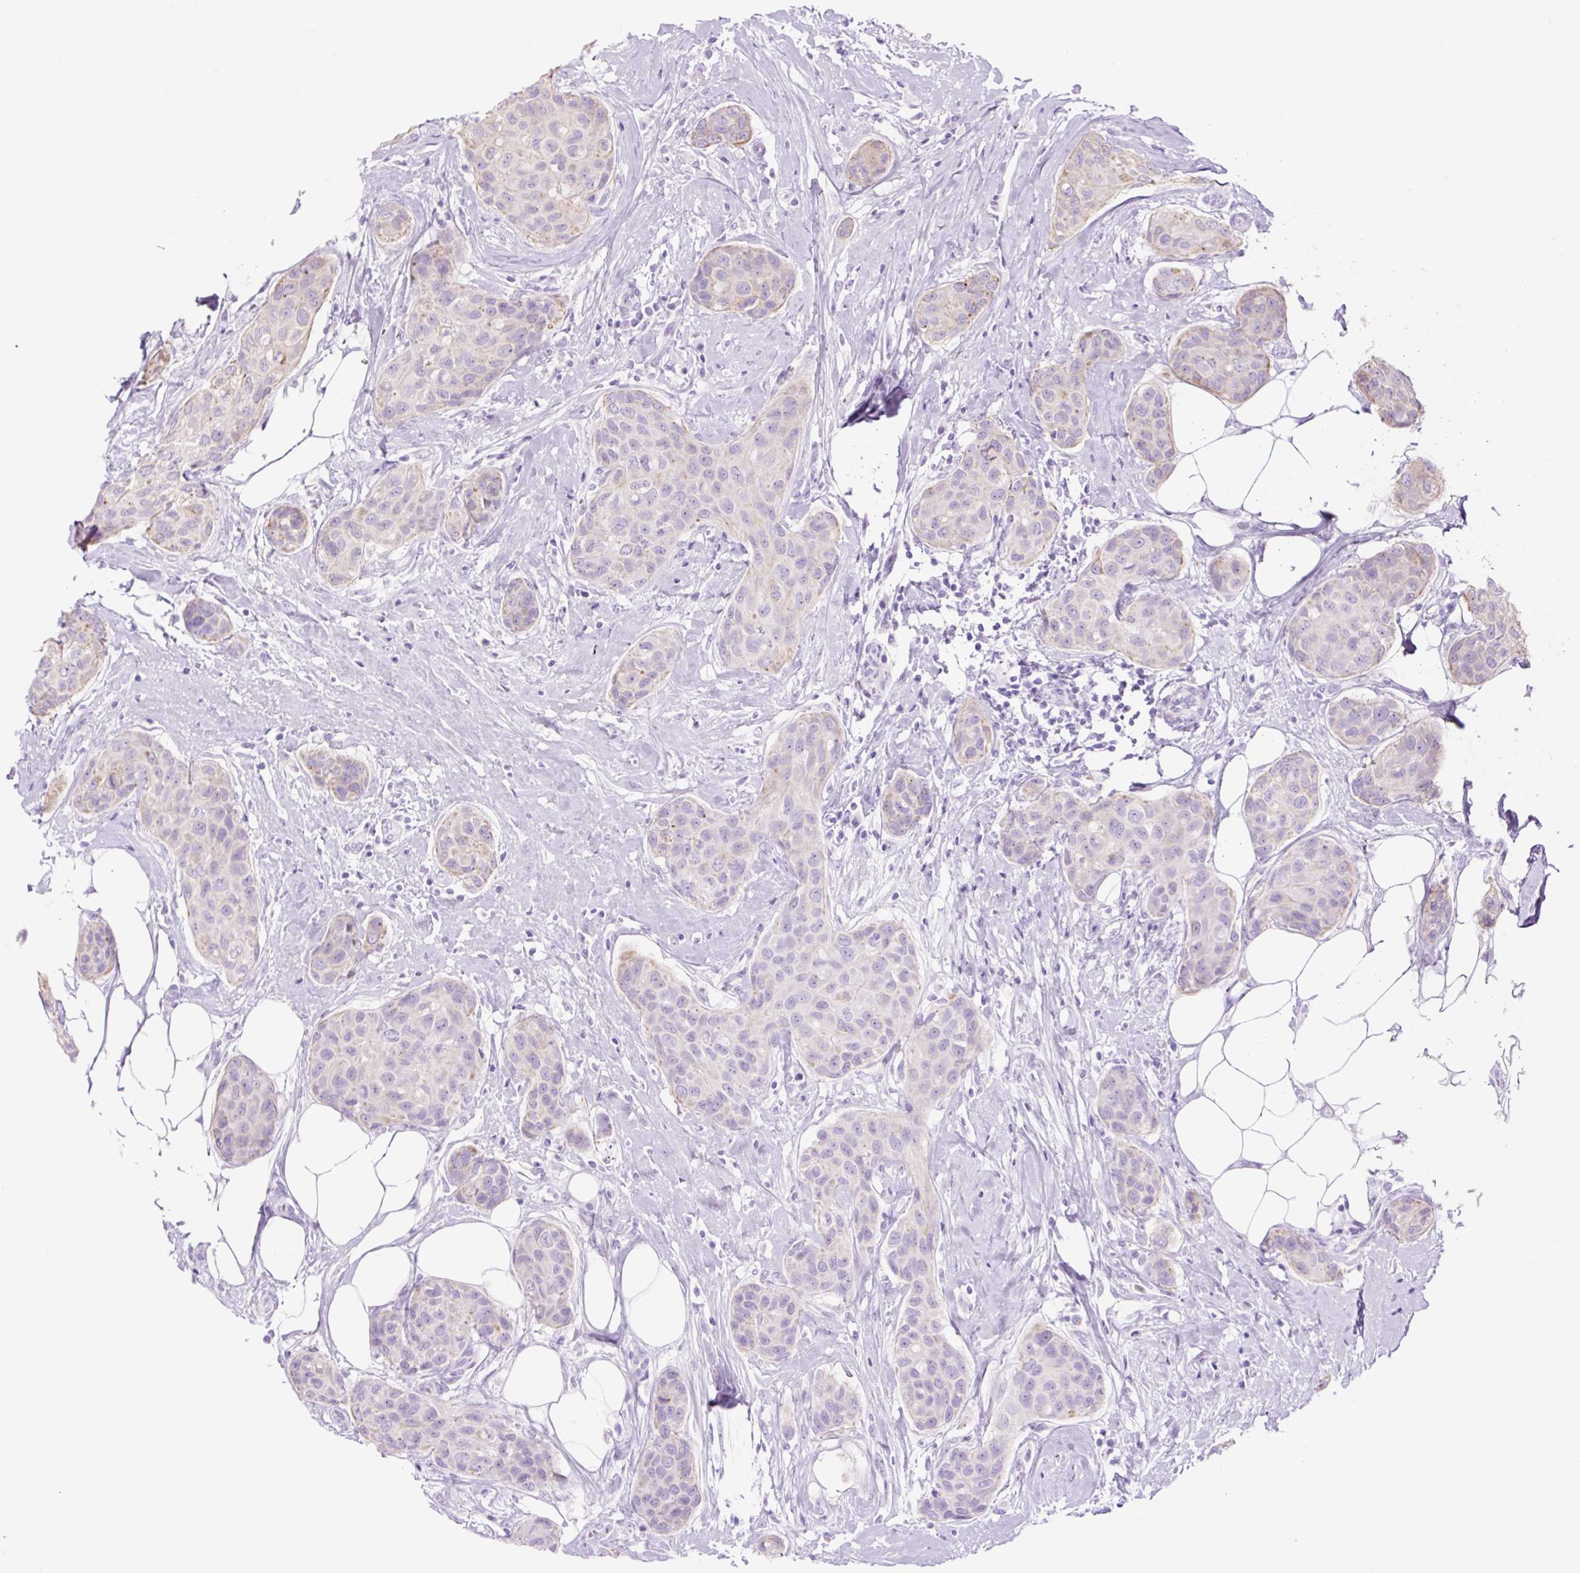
{"staining": {"intensity": "weak", "quantity": "<25%", "location": "cytoplasmic/membranous"}, "tissue": "breast cancer", "cell_type": "Tumor cells", "image_type": "cancer", "snomed": [{"axis": "morphology", "description": "Duct carcinoma"}, {"axis": "topography", "description": "Breast"}, {"axis": "topography", "description": "Lymph node"}], "caption": "Histopathology image shows no protein expression in tumor cells of breast cancer (intraductal carcinoma) tissue.", "gene": "TFF2", "patient": {"sex": "female", "age": 80}}